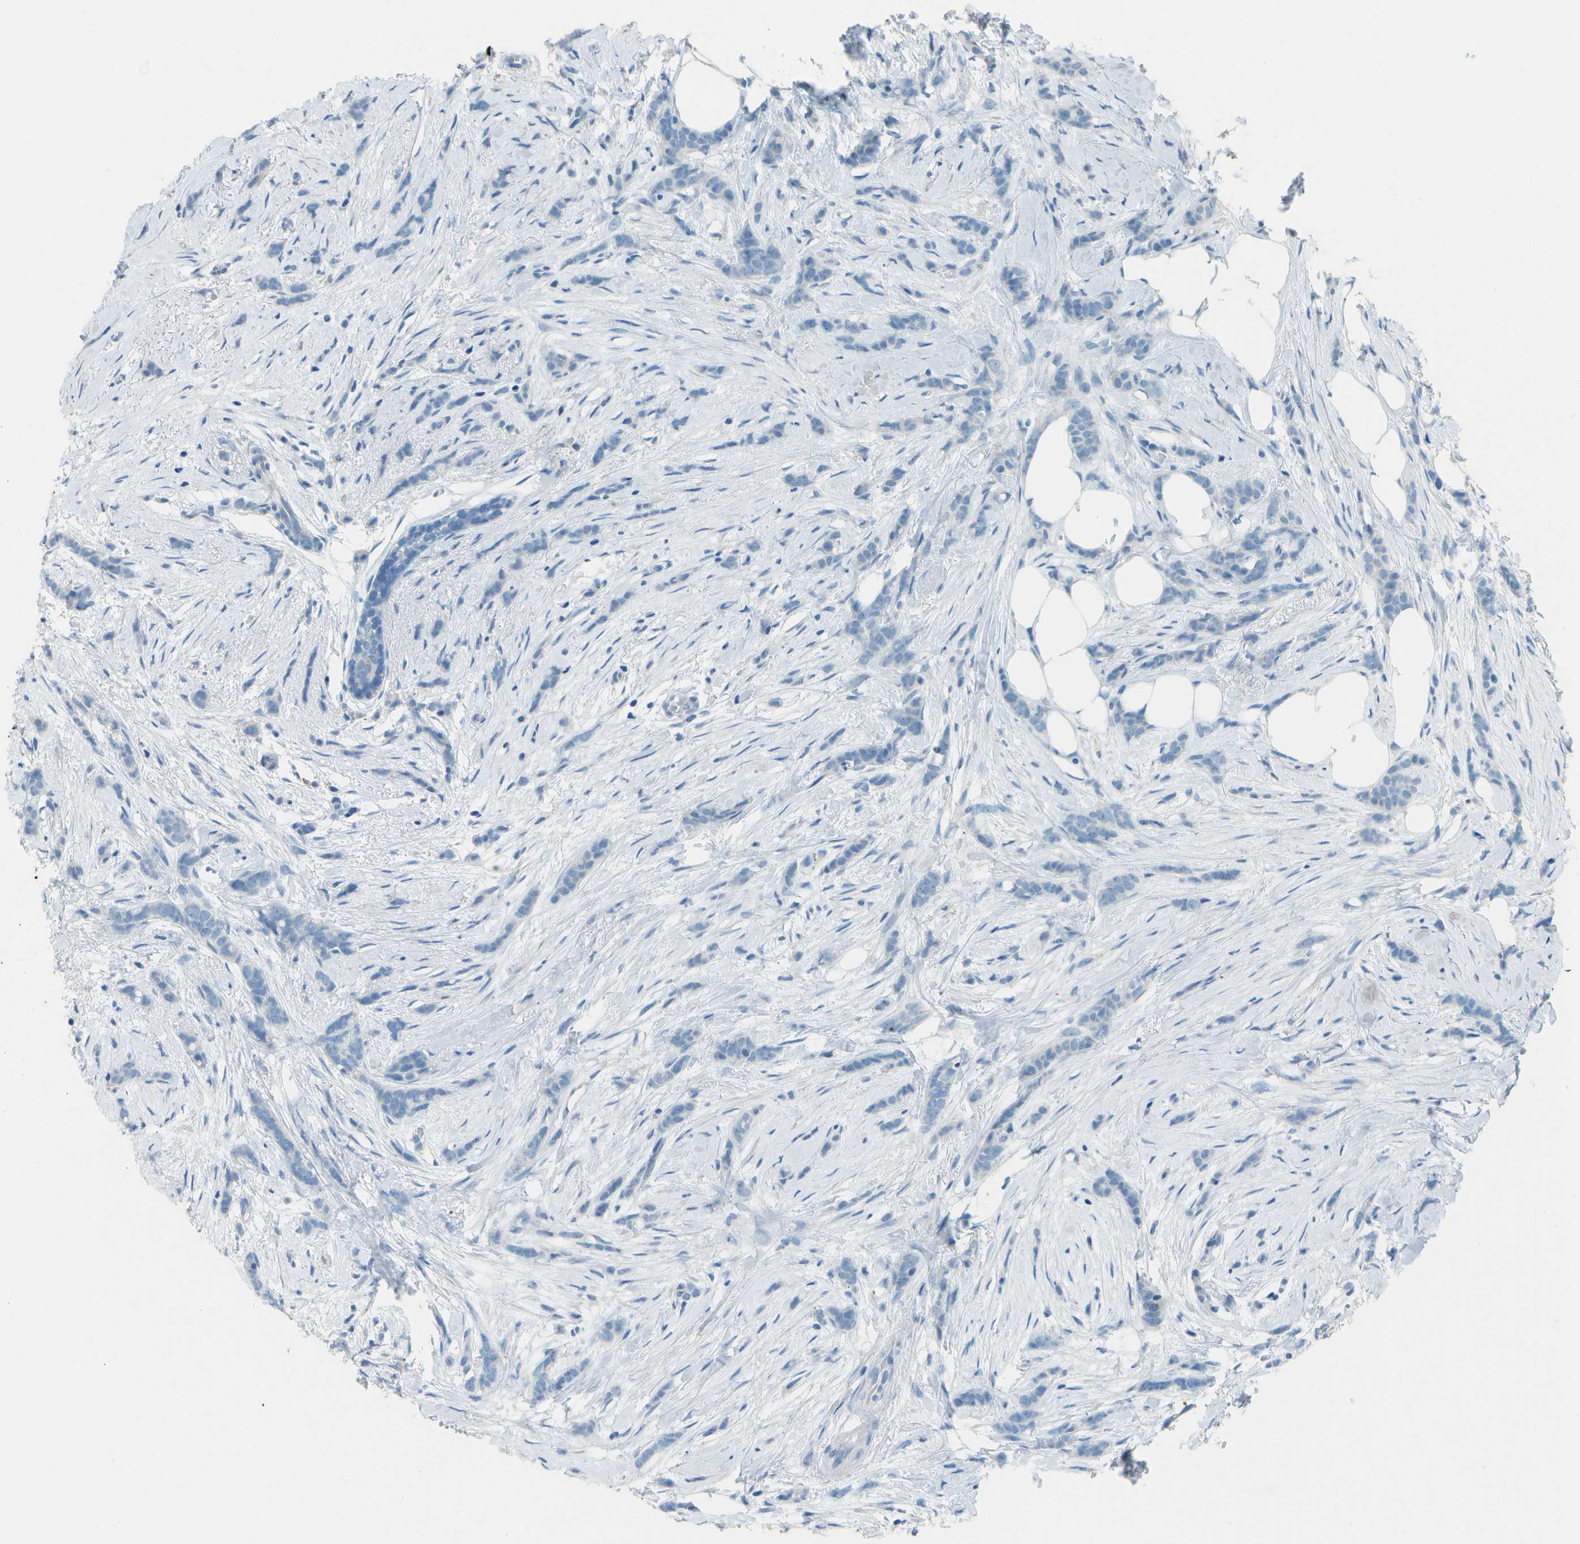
{"staining": {"intensity": "negative", "quantity": "none", "location": "none"}, "tissue": "breast cancer", "cell_type": "Tumor cells", "image_type": "cancer", "snomed": [{"axis": "morphology", "description": "Lobular carcinoma, in situ"}, {"axis": "morphology", "description": "Lobular carcinoma"}, {"axis": "topography", "description": "Breast"}], "caption": "Protein analysis of breast lobular carcinoma shows no significant expression in tumor cells.", "gene": "LGI2", "patient": {"sex": "female", "age": 41}}